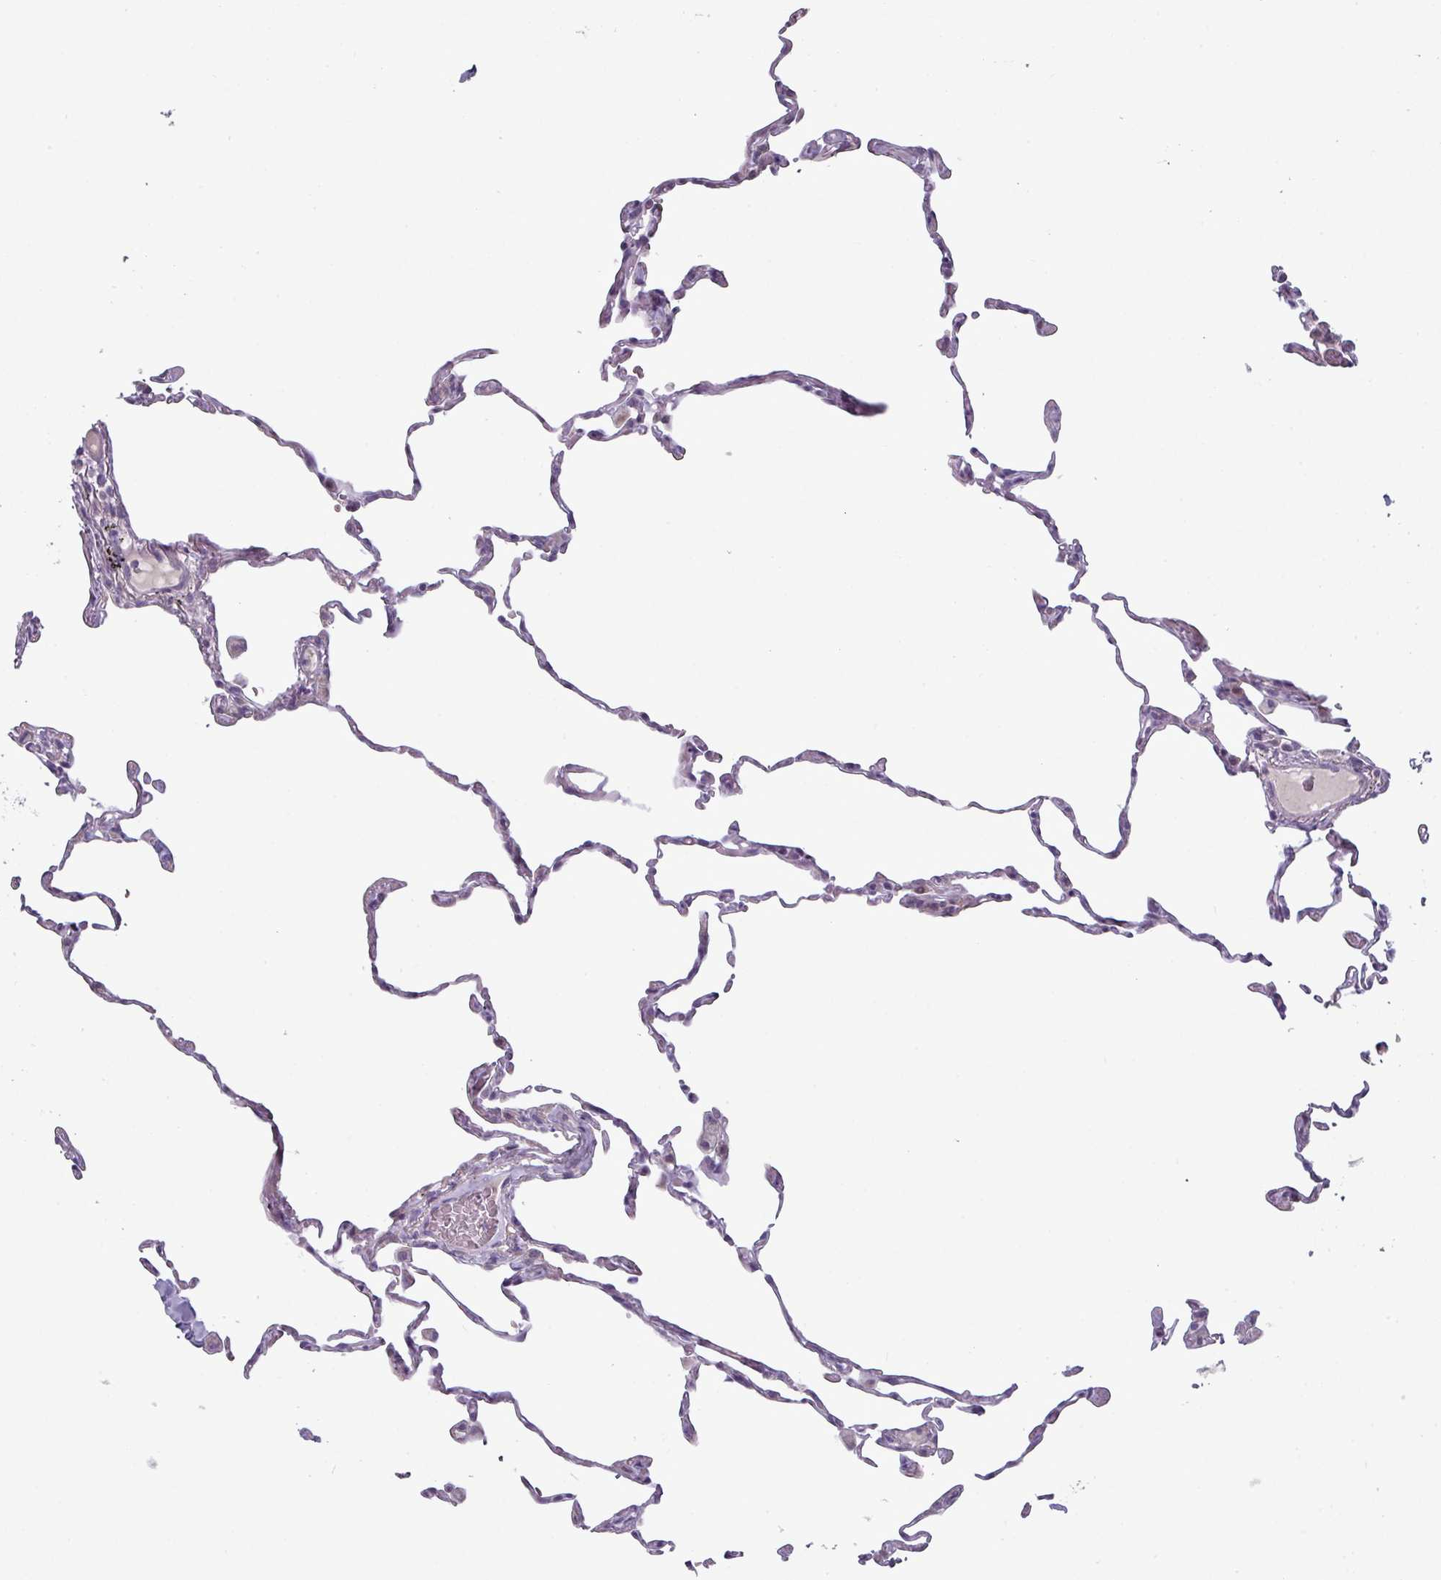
{"staining": {"intensity": "weak", "quantity": "25%-75%", "location": "cytoplasmic/membranous"}, "tissue": "lung", "cell_type": "Alveolar cells", "image_type": "normal", "snomed": [{"axis": "morphology", "description": "Normal tissue, NOS"}, {"axis": "topography", "description": "Lung"}], "caption": "This is an image of immunohistochemistry (IHC) staining of benign lung, which shows weak expression in the cytoplasmic/membranous of alveolar cells.", "gene": "ZNF615", "patient": {"sex": "female", "age": 57}}